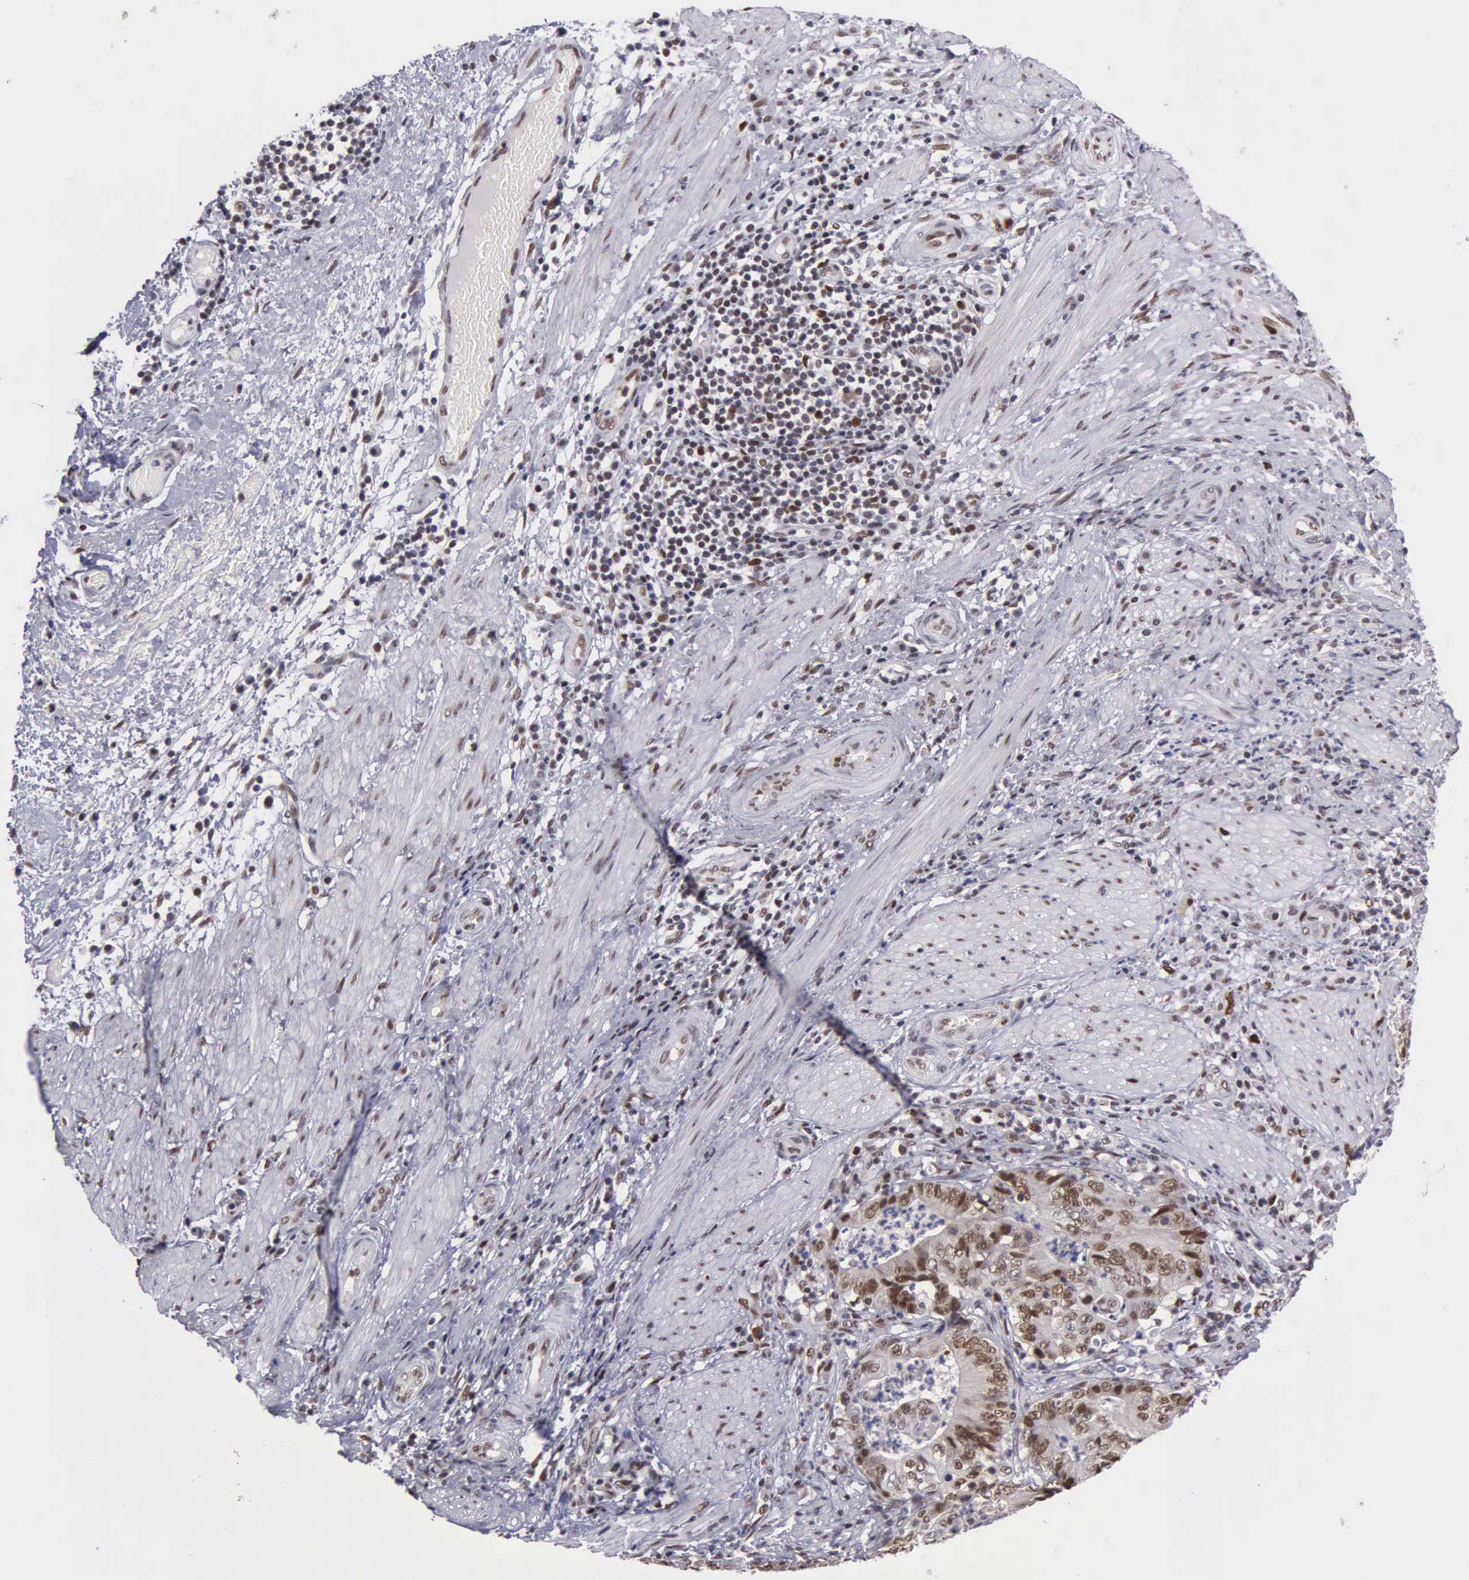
{"staining": {"intensity": "moderate", "quantity": ">75%", "location": "cytoplasmic/membranous,nuclear"}, "tissue": "stomach cancer", "cell_type": "Tumor cells", "image_type": "cancer", "snomed": [{"axis": "morphology", "description": "Adenocarcinoma, NOS"}, {"axis": "topography", "description": "Stomach, lower"}], "caption": "Adenocarcinoma (stomach) tissue shows moderate cytoplasmic/membranous and nuclear expression in about >75% of tumor cells, visualized by immunohistochemistry. Nuclei are stained in blue.", "gene": "UBR7", "patient": {"sex": "female", "age": 86}}